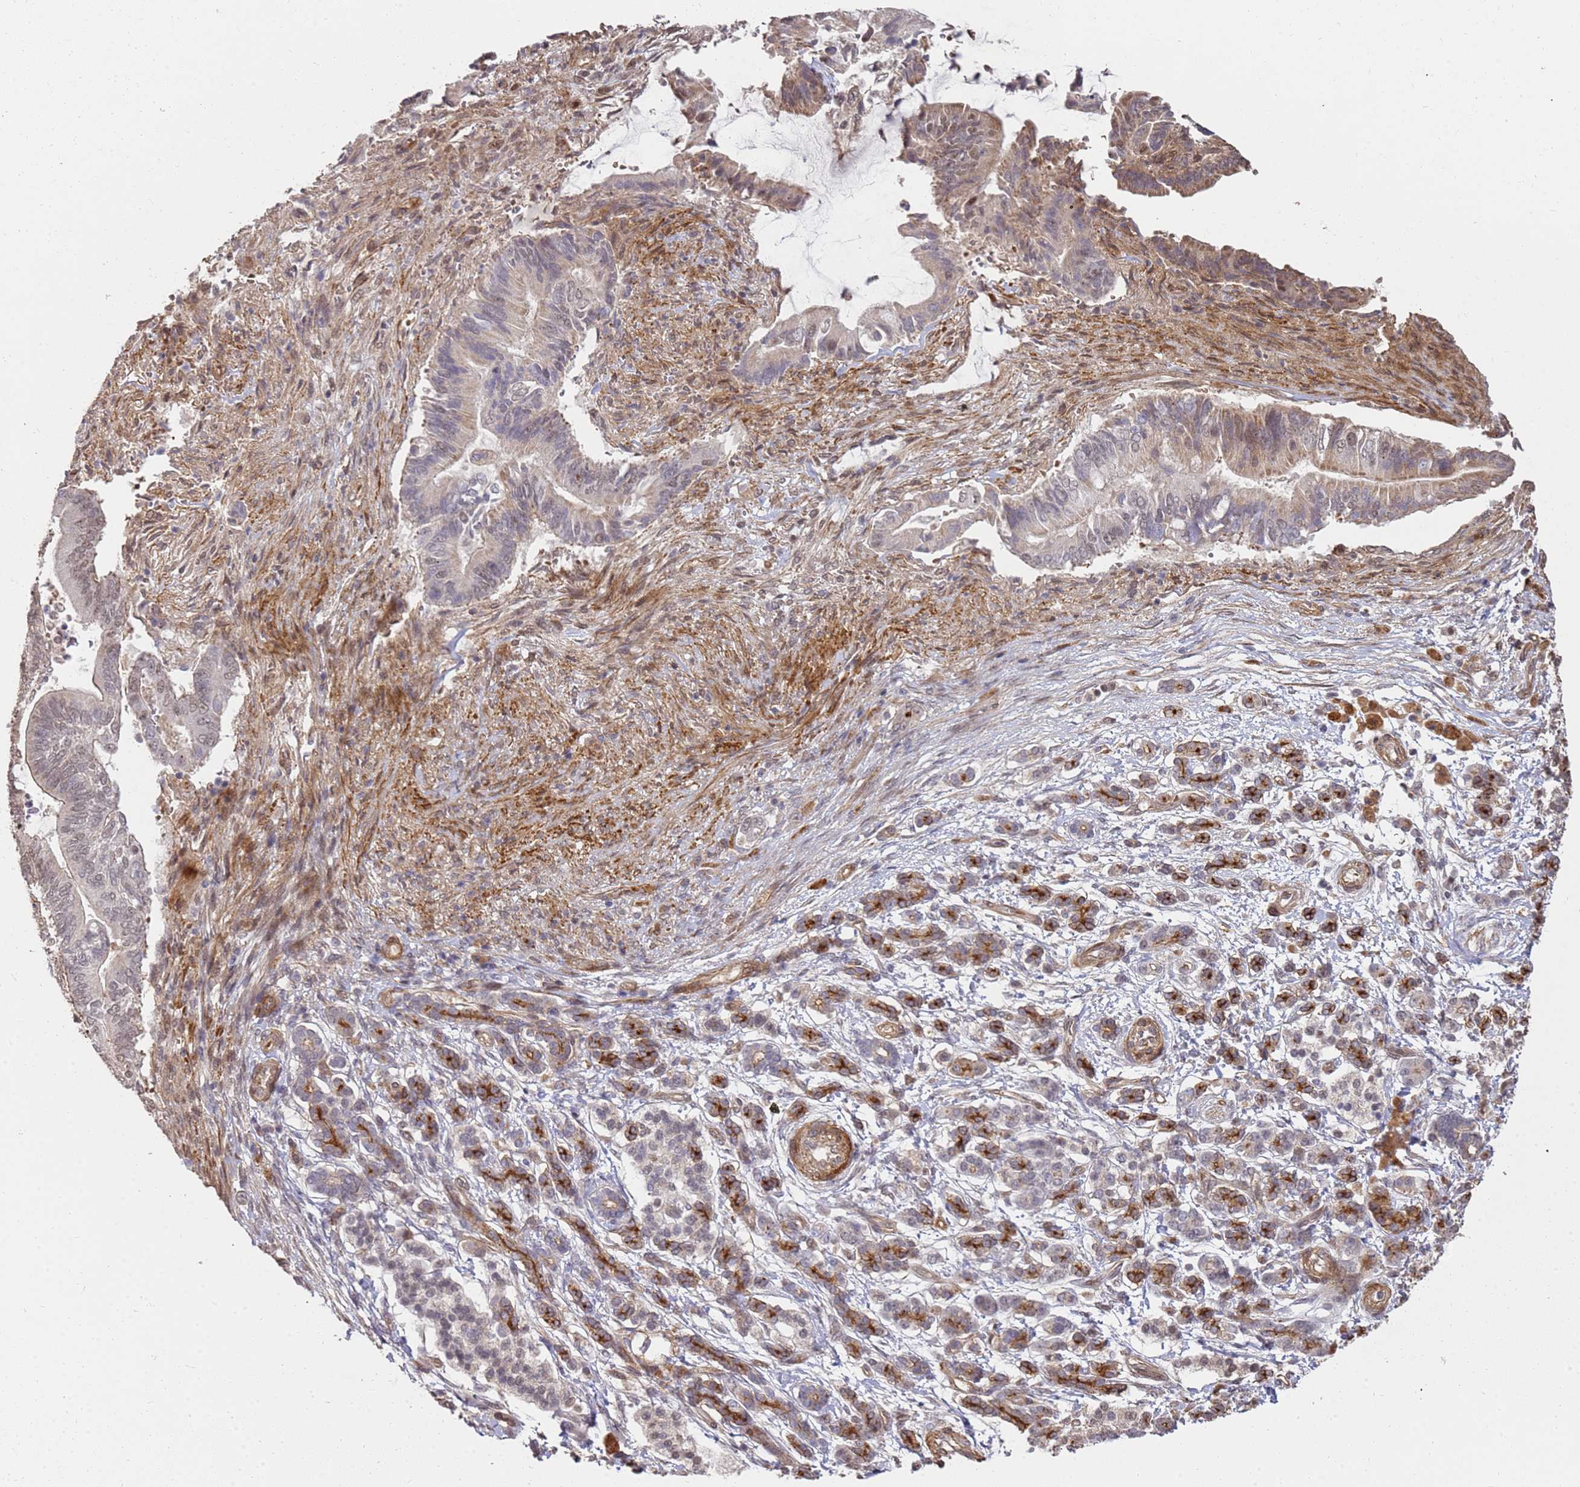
{"staining": {"intensity": "negative", "quantity": "none", "location": "none"}, "tissue": "pancreatic cancer", "cell_type": "Tumor cells", "image_type": "cancer", "snomed": [{"axis": "morphology", "description": "Adenocarcinoma, NOS"}, {"axis": "topography", "description": "Pancreas"}], "caption": "The IHC micrograph has no significant expression in tumor cells of pancreatic cancer tissue.", "gene": "ST18", "patient": {"sex": "male", "age": 68}}